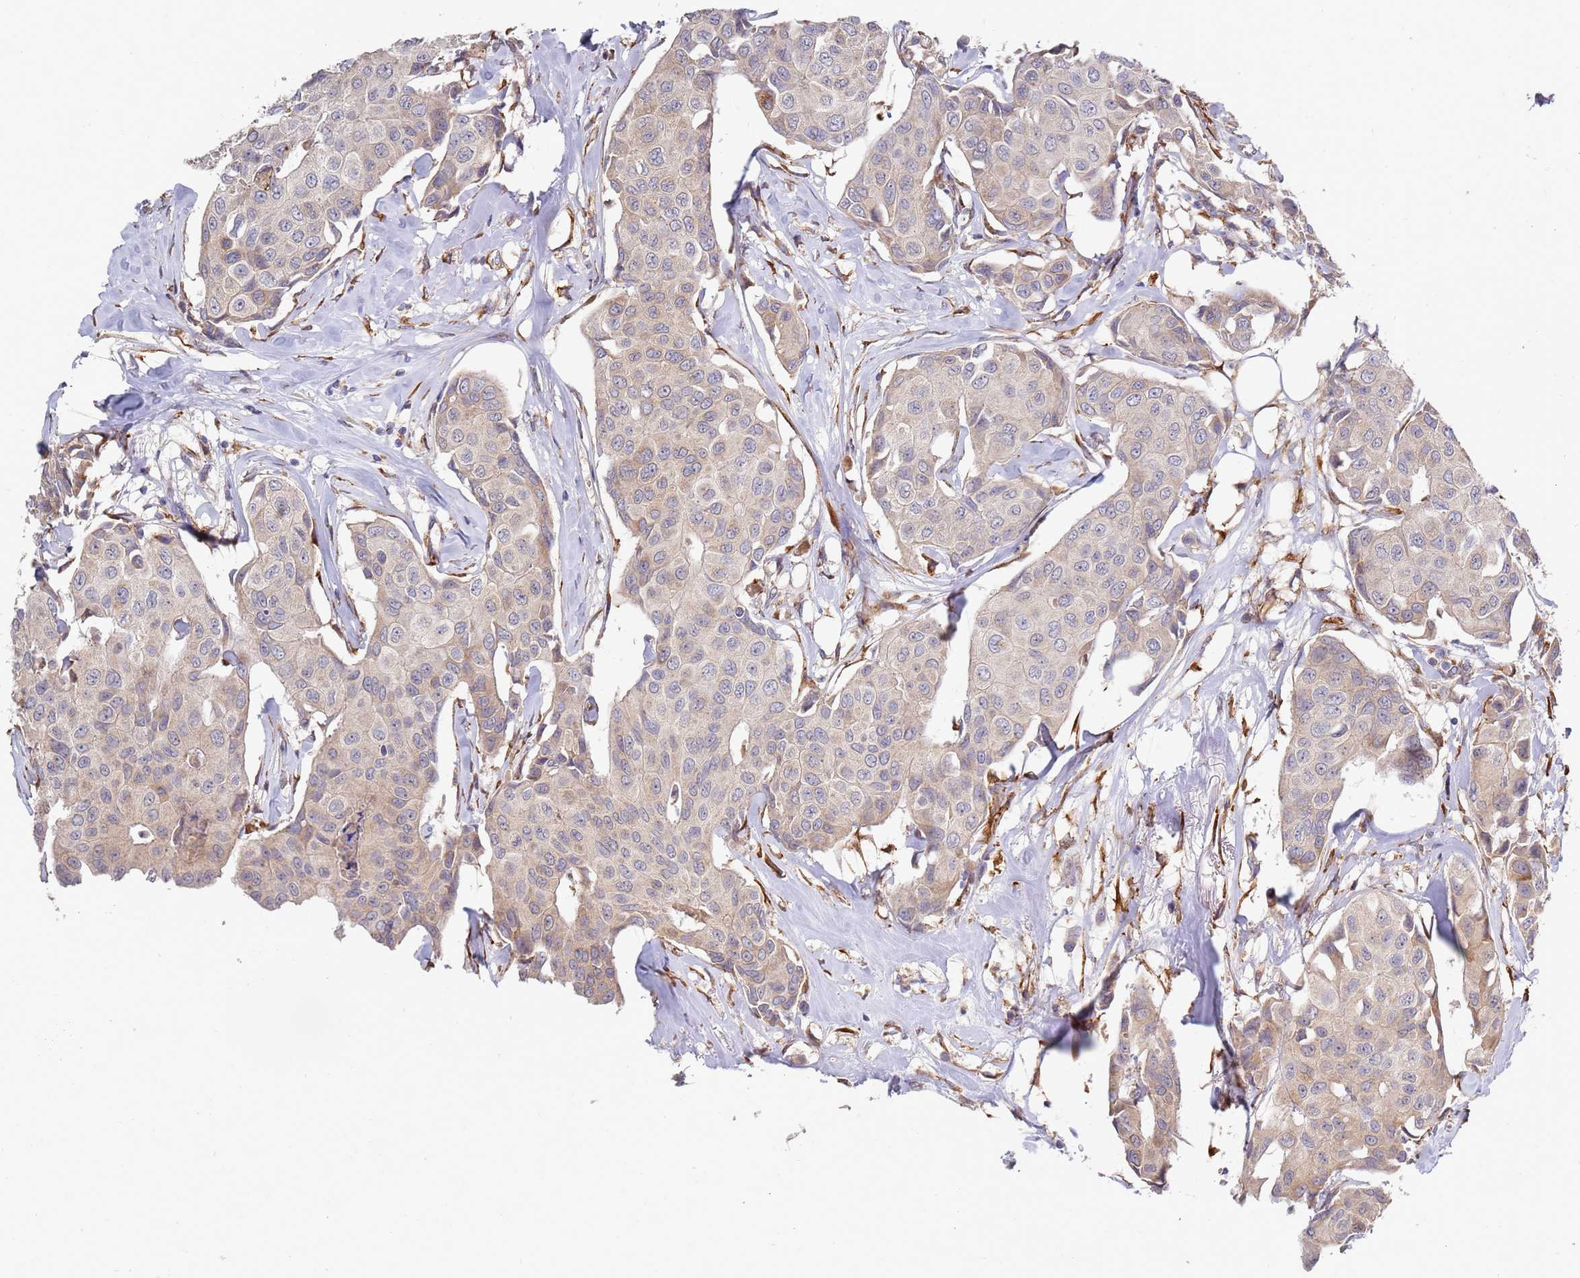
{"staining": {"intensity": "negative", "quantity": "none", "location": "none"}, "tissue": "breast cancer", "cell_type": "Tumor cells", "image_type": "cancer", "snomed": [{"axis": "morphology", "description": "Duct carcinoma"}, {"axis": "topography", "description": "Breast"}], "caption": "DAB (3,3'-diaminobenzidine) immunohistochemical staining of breast invasive ductal carcinoma exhibits no significant expression in tumor cells. The staining was performed using DAB to visualize the protein expression in brown, while the nuclei were stained in blue with hematoxylin (Magnification: 20x).", "gene": "VRK2", "patient": {"sex": "female", "age": 80}}